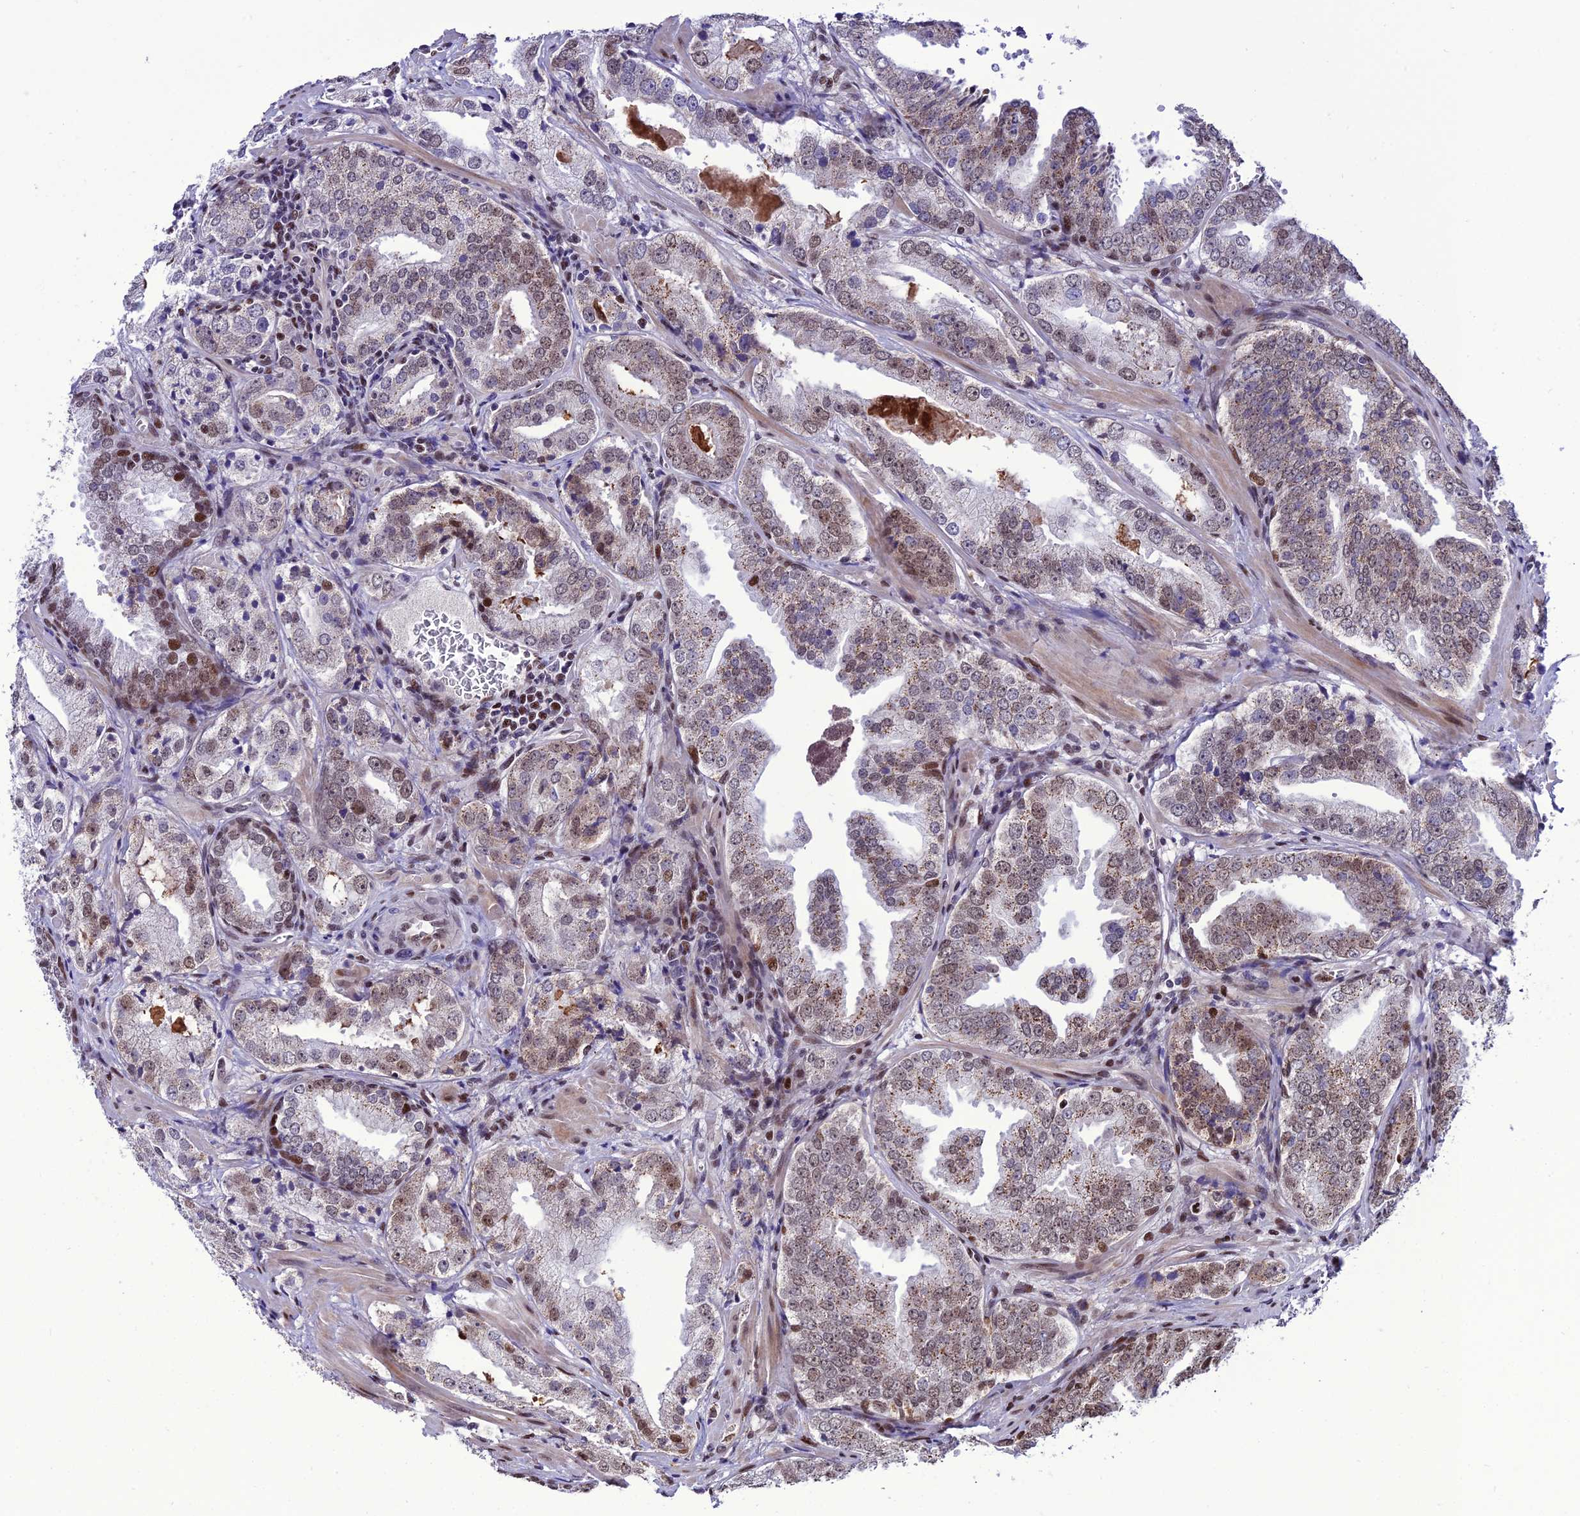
{"staining": {"intensity": "moderate", "quantity": ">75%", "location": "cytoplasmic/membranous,nuclear"}, "tissue": "prostate cancer", "cell_type": "Tumor cells", "image_type": "cancer", "snomed": [{"axis": "morphology", "description": "Adenocarcinoma, Low grade"}, {"axis": "topography", "description": "Prostate"}], "caption": "There is medium levels of moderate cytoplasmic/membranous and nuclear positivity in tumor cells of prostate cancer, as demonstrated by immunohistochemical staining (brown color).", "gene": "ZNF707", "patient": {"sex": "male", "age": 60}}